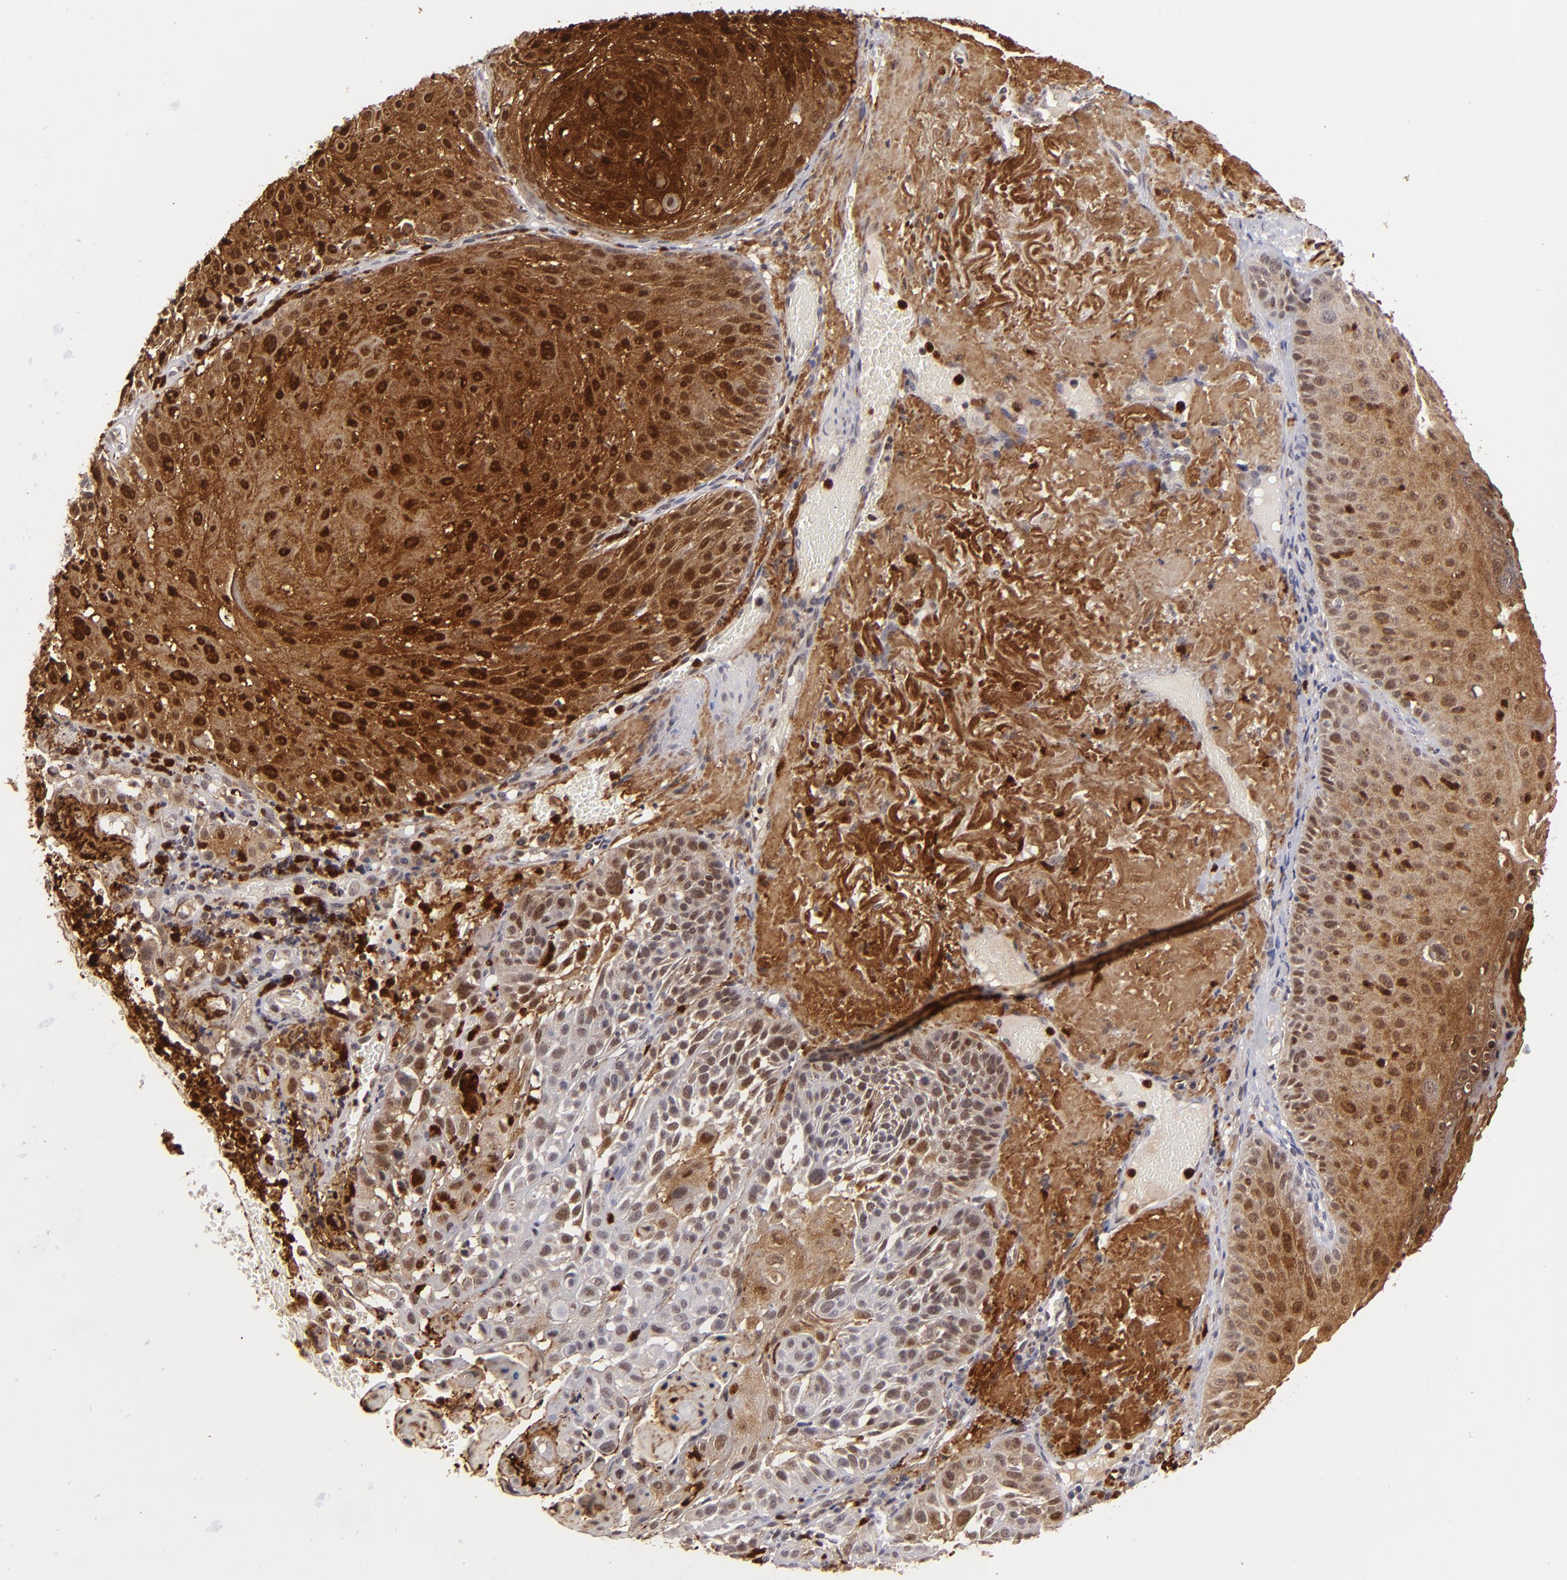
{"staining": {"intensity": "strong", "quantity": "25%-75%", "location": "cytoplasmic/membranous,nuclear"}, "tissue": "skin cancer", "cell_type": "Tumor cells", "image_type": "cancer", "snomed": [{"axis": "morphology", "description": "Squamous cell carcinoma, NOS"}, {"axis": "topography", "description": "Skin"}], "caption": "A high amount of strong cytoplasmic/membranous and nuclear positivity is appreciated in approximately 25%-75% of tumor cells in skin cancer (squamous cell carcinoma) tissue.", "gene": "RXRG", "patient": {"sex": "female", "age": 89}}